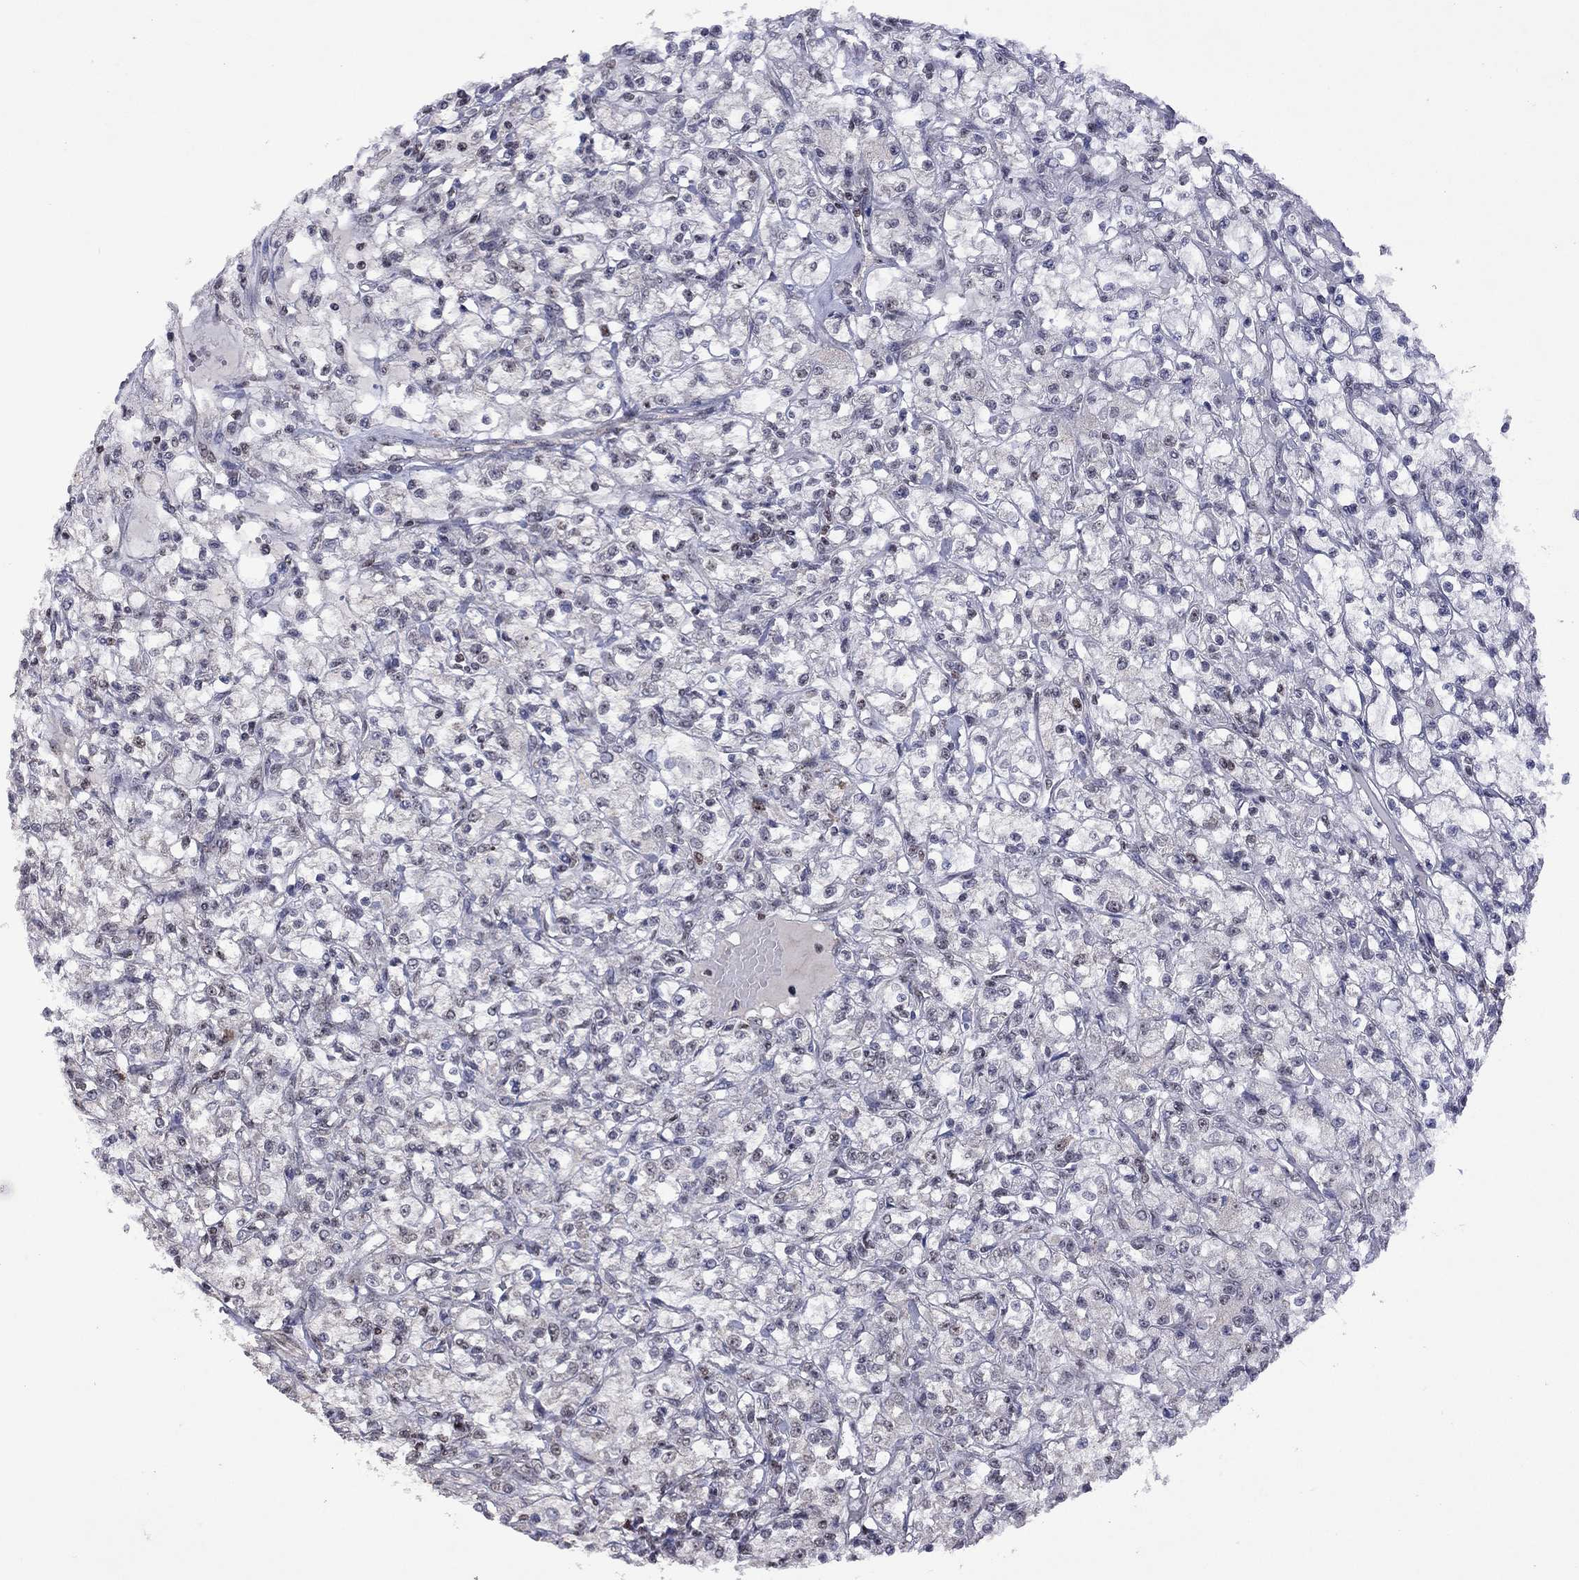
{"staining": {"intensity": "weak", "quantity": "<25%", "location": "nuclear"}, "tissue": "renal cancer", "cell_type": "Tumor cells", "image_type": "cancer", "snomed": [{"axis": "morphology", "description": "Adenocarcinoma, NOS"}, {"axis": "topography", "description": "Kidney"}], "caption": "Immunohistochemistry photomicrograph of neoplastic tissue: renal cancer (adenocarcinoma) stained with DAB (3,3'-diaminobenzidine) demonstrates no significant protein staining in tumor cells. (DAB immunohistochemistry (IHC) visualized using brightfield microscopy, high magnification).", "gene": "SPOUT1", "patient": {"sex": "female", "age": 59}}